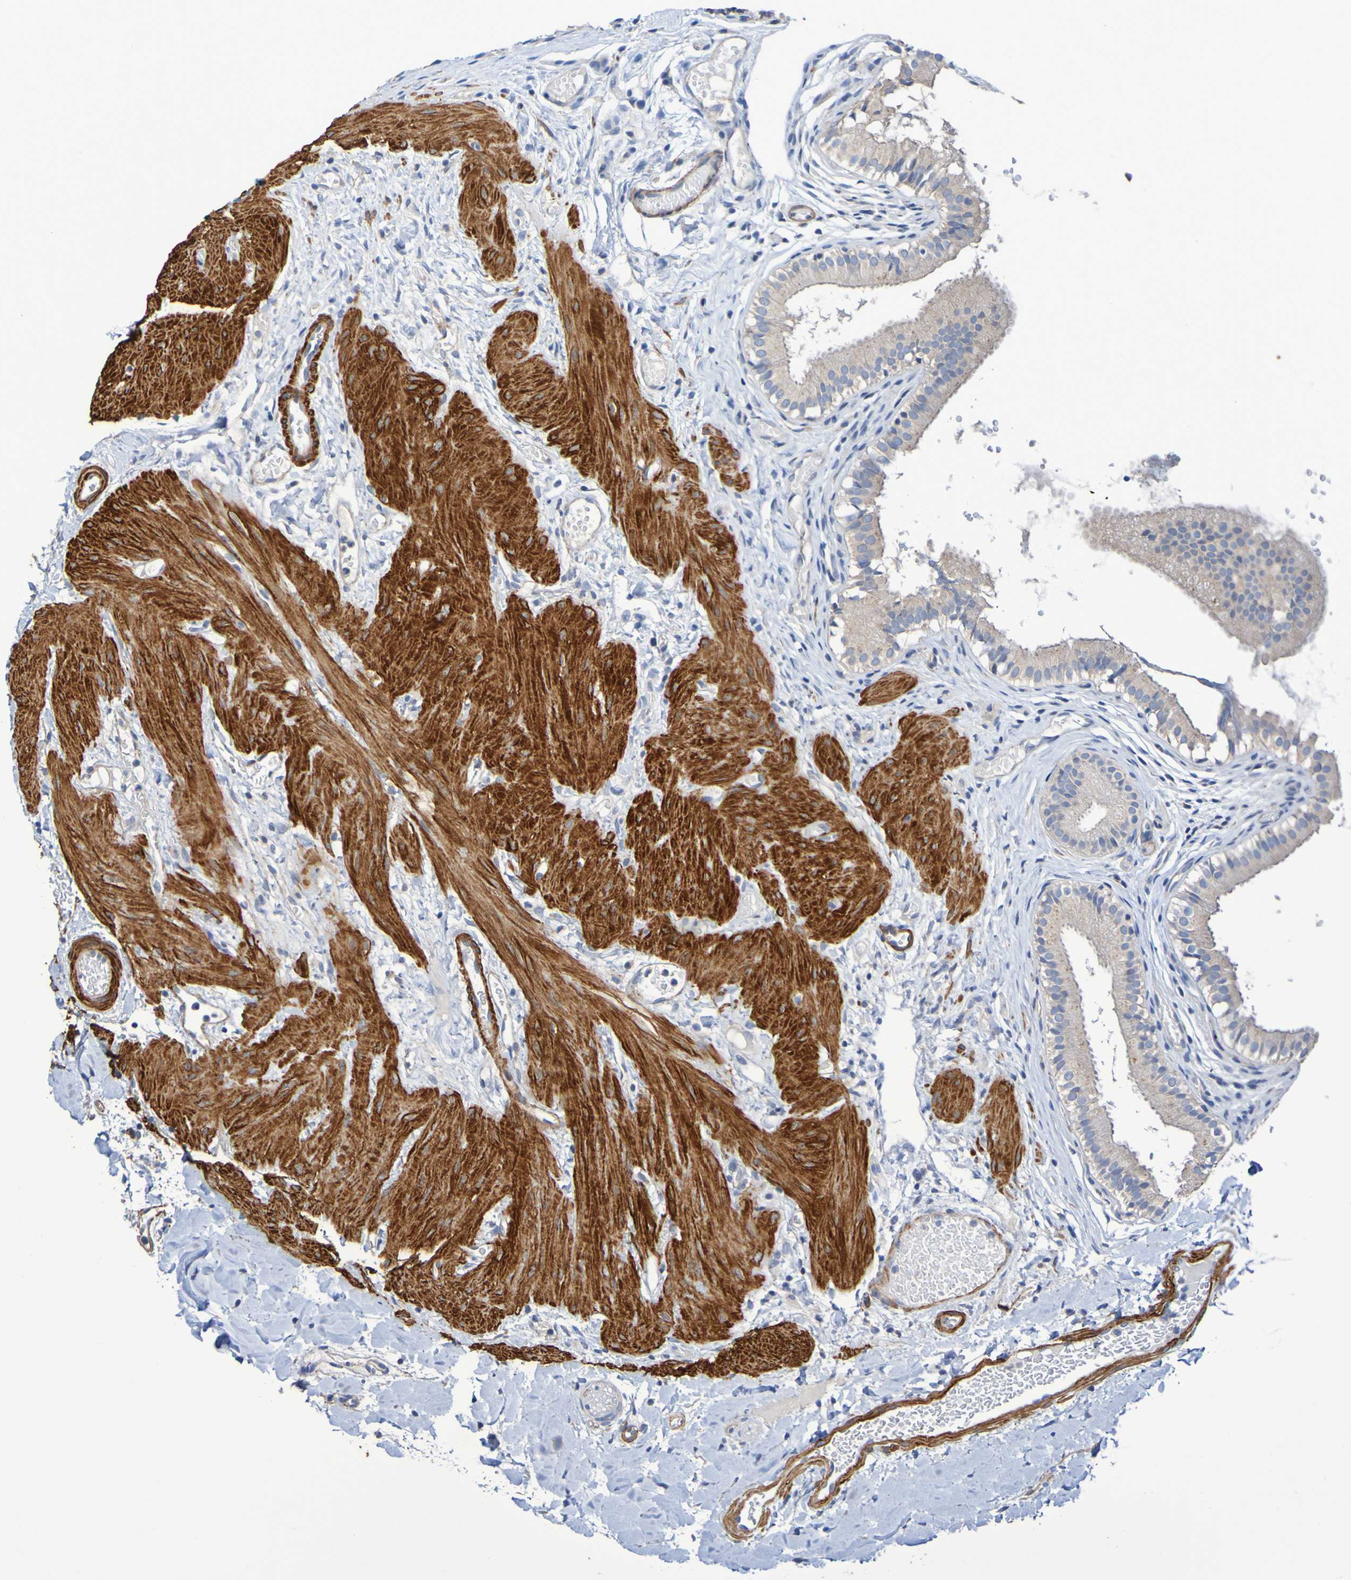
{"staining": {"intensity": "moderate", "quantity": "25%-75%", "location": "cytoplasmic/membranous"}, "tissue": "gallbladder", "cell_type": "Glandular cells", "image_type": "normal", "snomed": [{"axis": "morphology", "description": "Normal tissue, NOS"}, {"axis": "topography", "description": "Gallbladder"}], "caption": "IHC histopathology image of normal gallbladder stained for a protein (brown), which reveals medium levels of moderate cytoplasmic/membranous staining in approximately 25%-75% of glandular cells.", "gene": "SRPRB", "patient": {"sex": "female", "age": 26}}